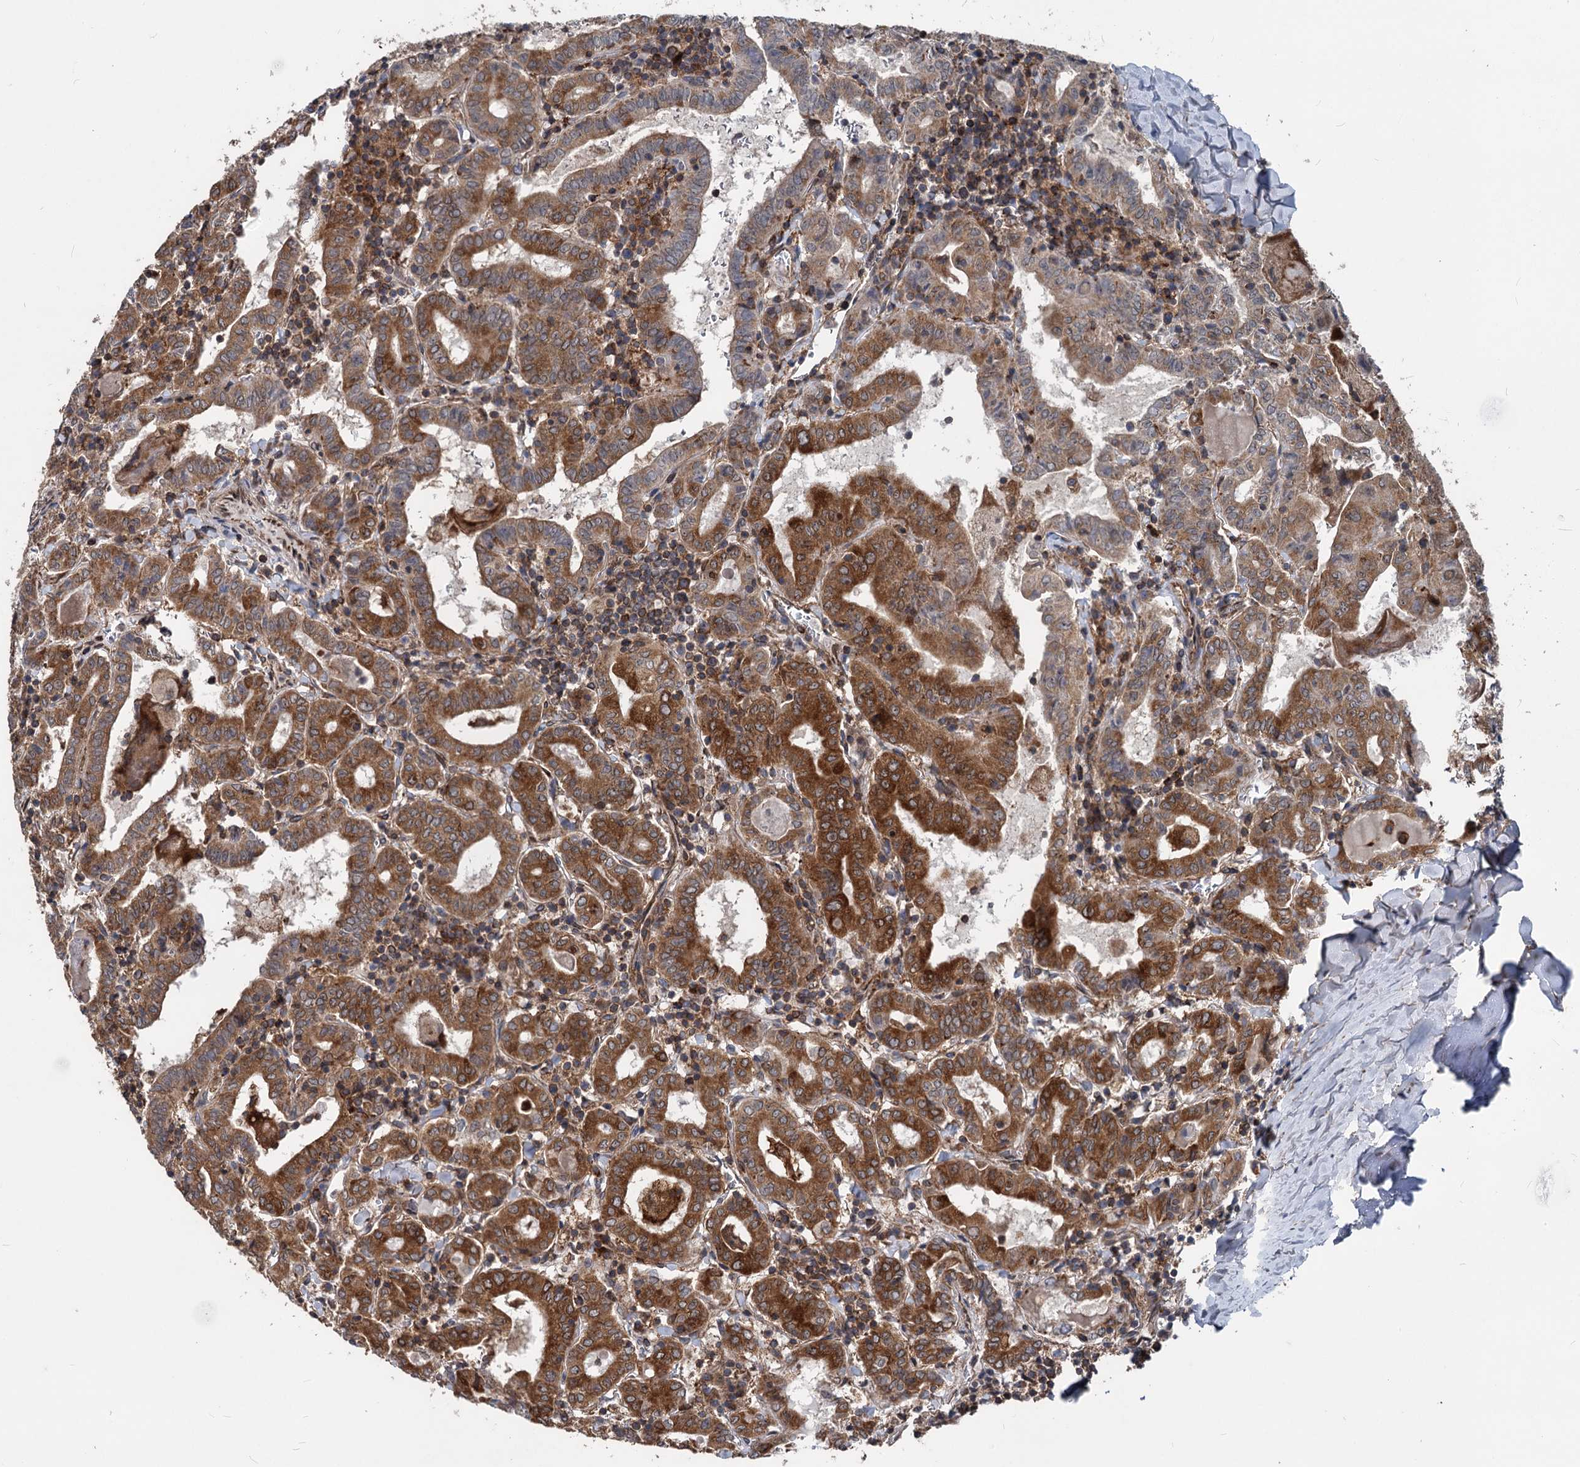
{"staining": {"intensity": "strong", "quantity": ">75%", "location": "cytoplasmic/membranous"}, "tissue": "thyroid cancer", "cell_type": "Tumor cells", "image_type": "cancer", "snomed": [{"axis": "morphology", "description": "Papillary adenocarcinoma, NOS"}, {"axis": "topography", "description": "Thyroid gland"}], "caption": "Immunohistochemistry image of neoplastic tissue: human papillary adenocarcinoma (thyroid) stained using IHC shows high levels of strong protein expression localized specifically in the cytoplasmic/membranous of tumor cells, appearing as a cytoplasmic/membranous brown color.", "gene": "STIM1", "patient": {"sex": "female", "age": 72}}